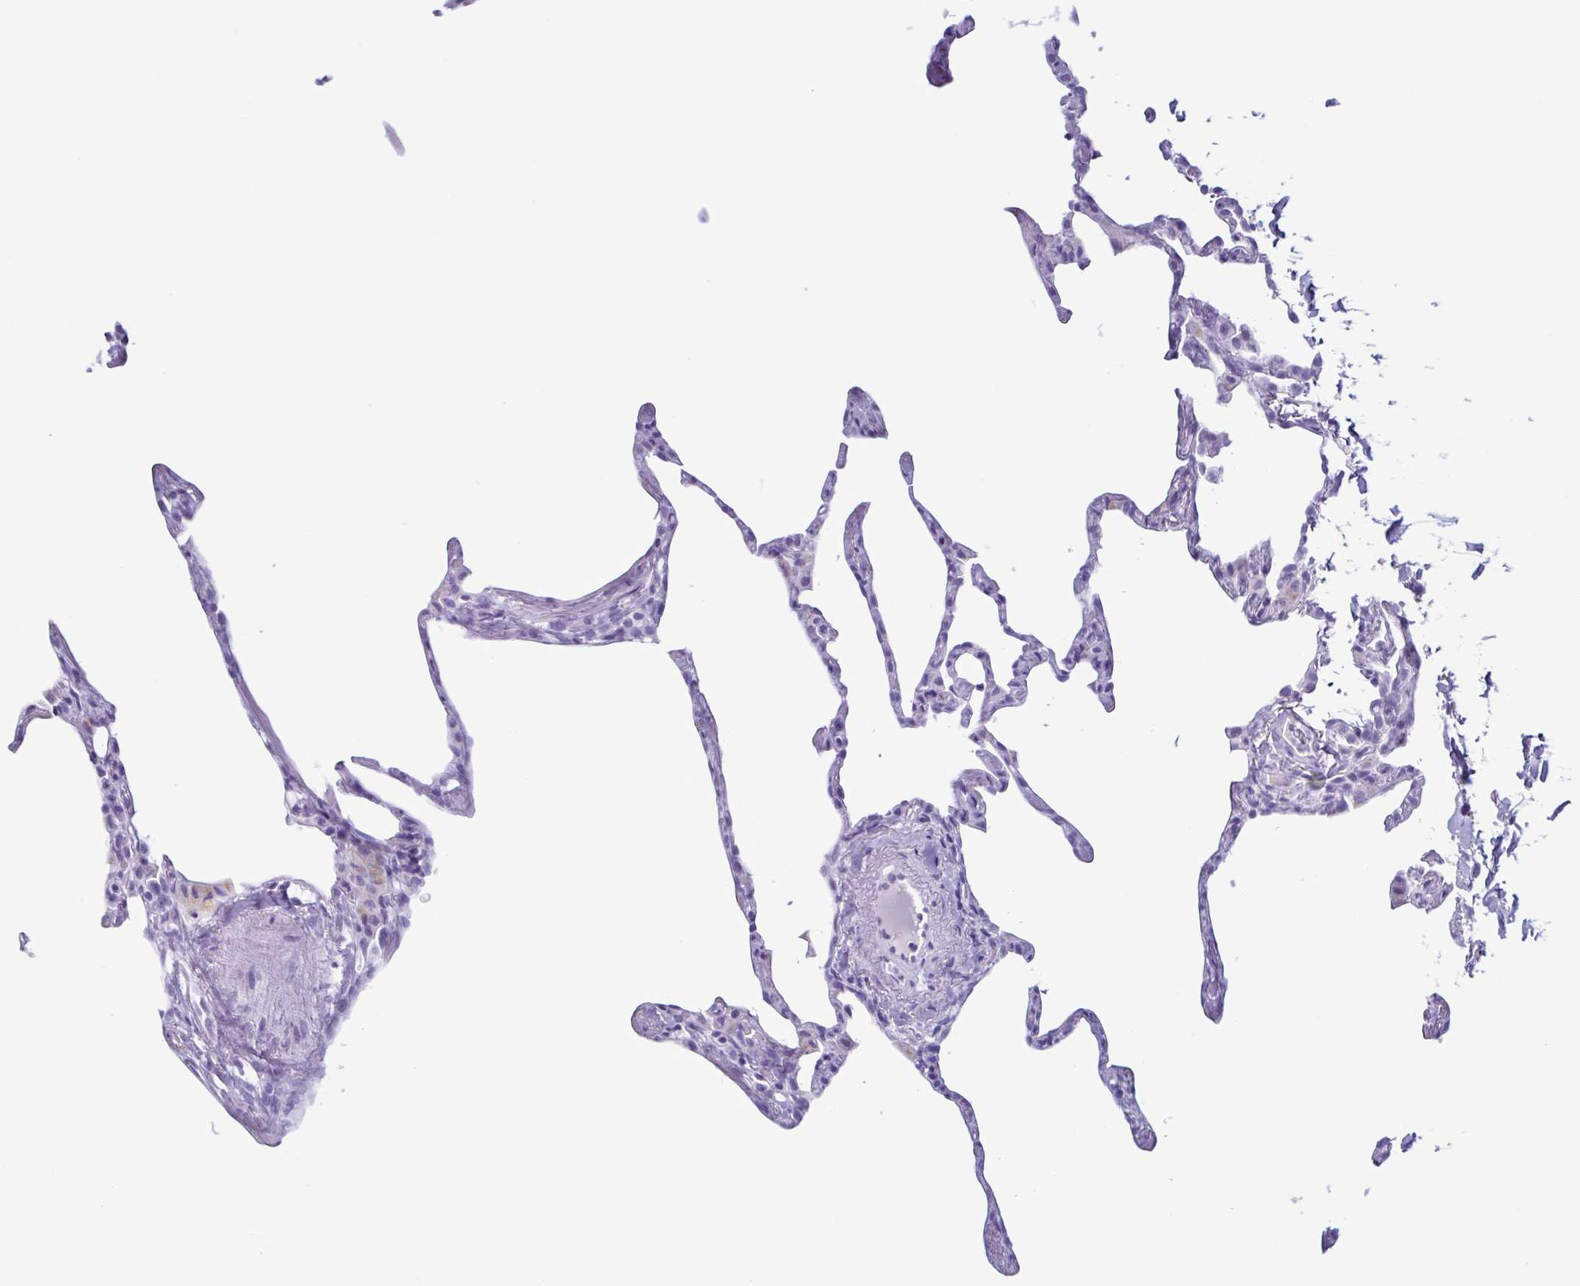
{"staining": {"intensity": "negative", "quantity": "none", "location": "none"}, "tissue": "lung", "cell_type": "Alveolar cells", "image_type": "normal", "snomed": [{"axis": "morphology", "description": "Normal tissue, NOS"}, {"axis": "topography", "description": "Lung"}], "caption": "High magnification brightfield microscopy of benign lung stained with DAB (3,3'-diaminobenzidine) (brown) and counterstained with hematoxylin (blue): alveolar cells show no significant expression.", "gene": "LTF", "patient": {"sex": "male", "age": 65}}